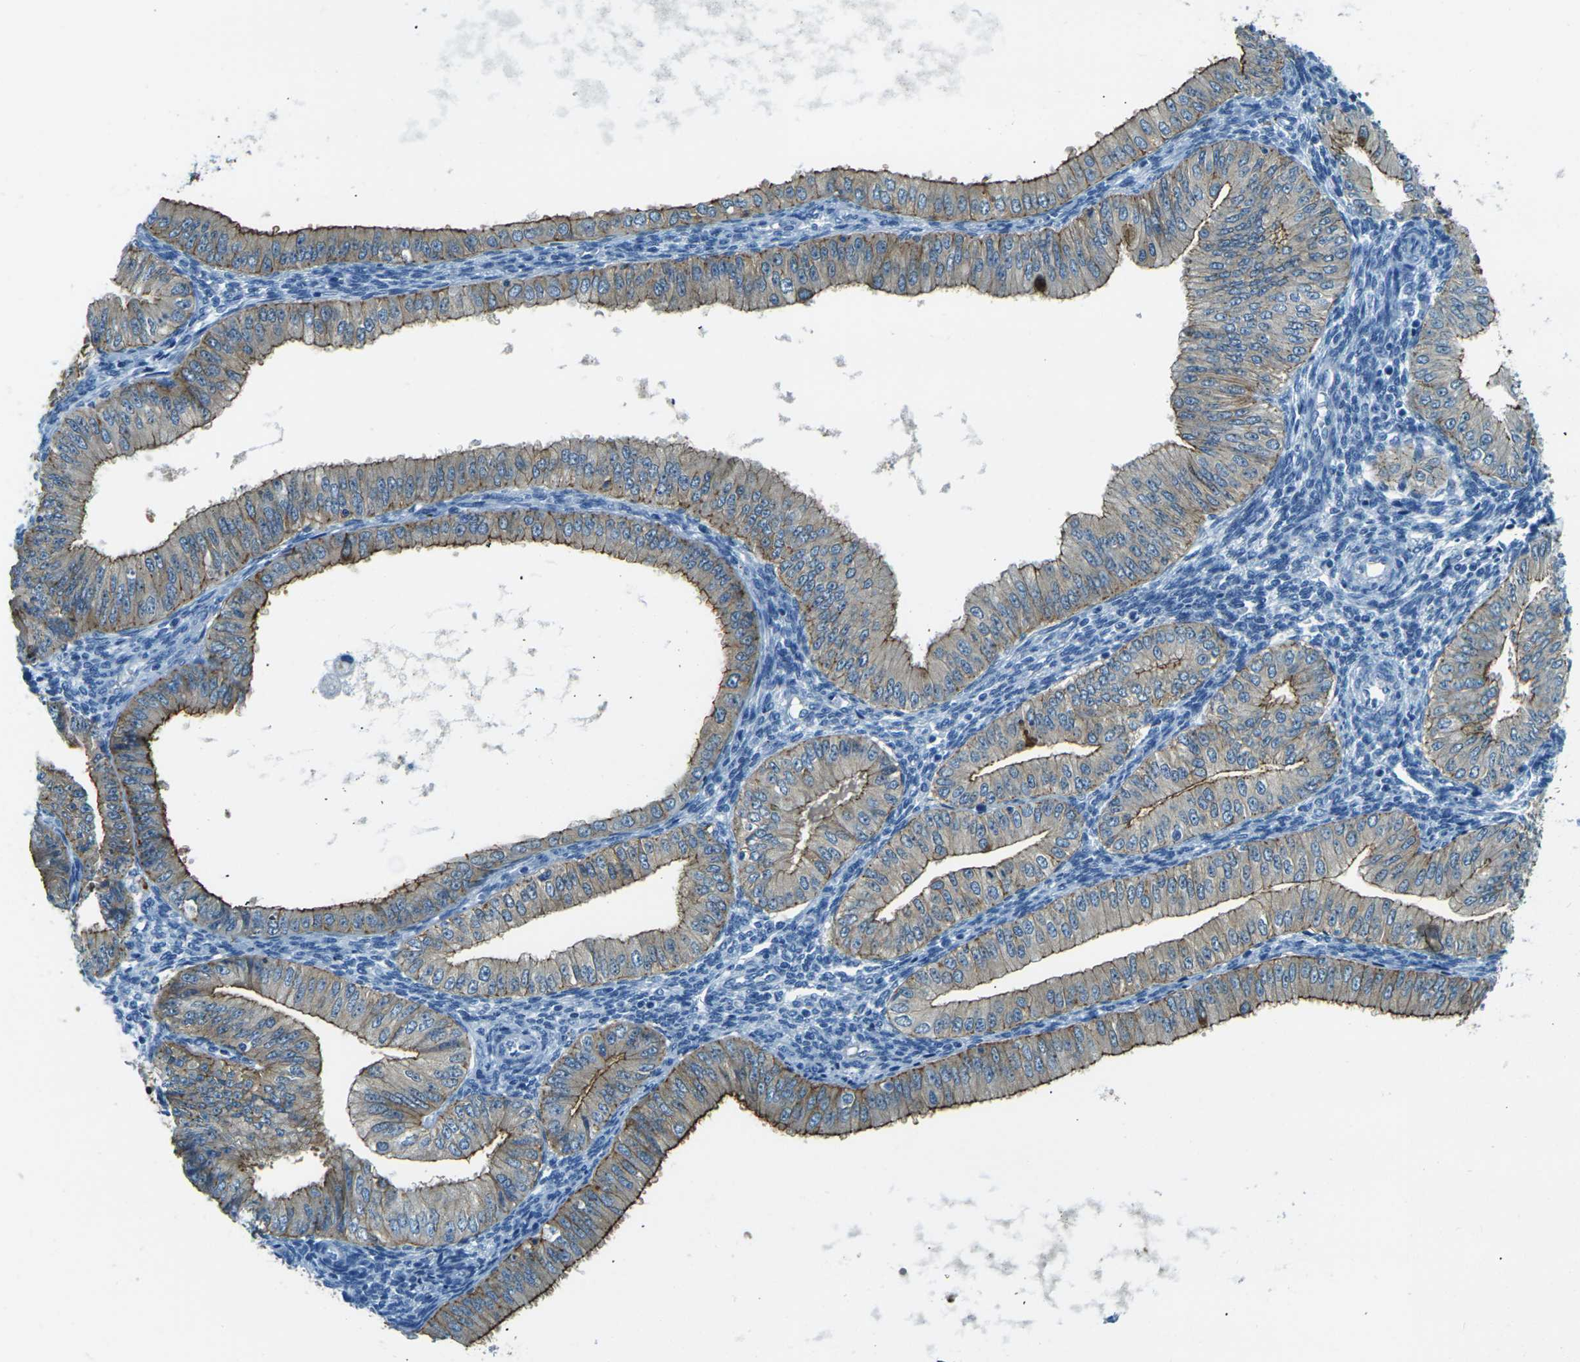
{"staining": {"intensity": "moderate", "quantity": "25%-75%", "location": "cytoplasmic/membranous"}, "tissue": "endometrial cancer", "cell_type": "Tumor cells", "image_type": "cancer", "snomed": [{"axis": "morphology", "description": "Normal tissue, NOS"}, {"axis": "morphology", "description": "Adenocarcinoma, NOS"}, {"axis": "topography", "description": "Endometrium"}], "caption": "Endometrial adenocarcinoma stained with a brown dye reveals moderate cytoplasmic/membranous positive positivity in about 25%-75% of tumor cells.", "gene": "OCLN", "patient": {"sex": "female", "age": 53}}